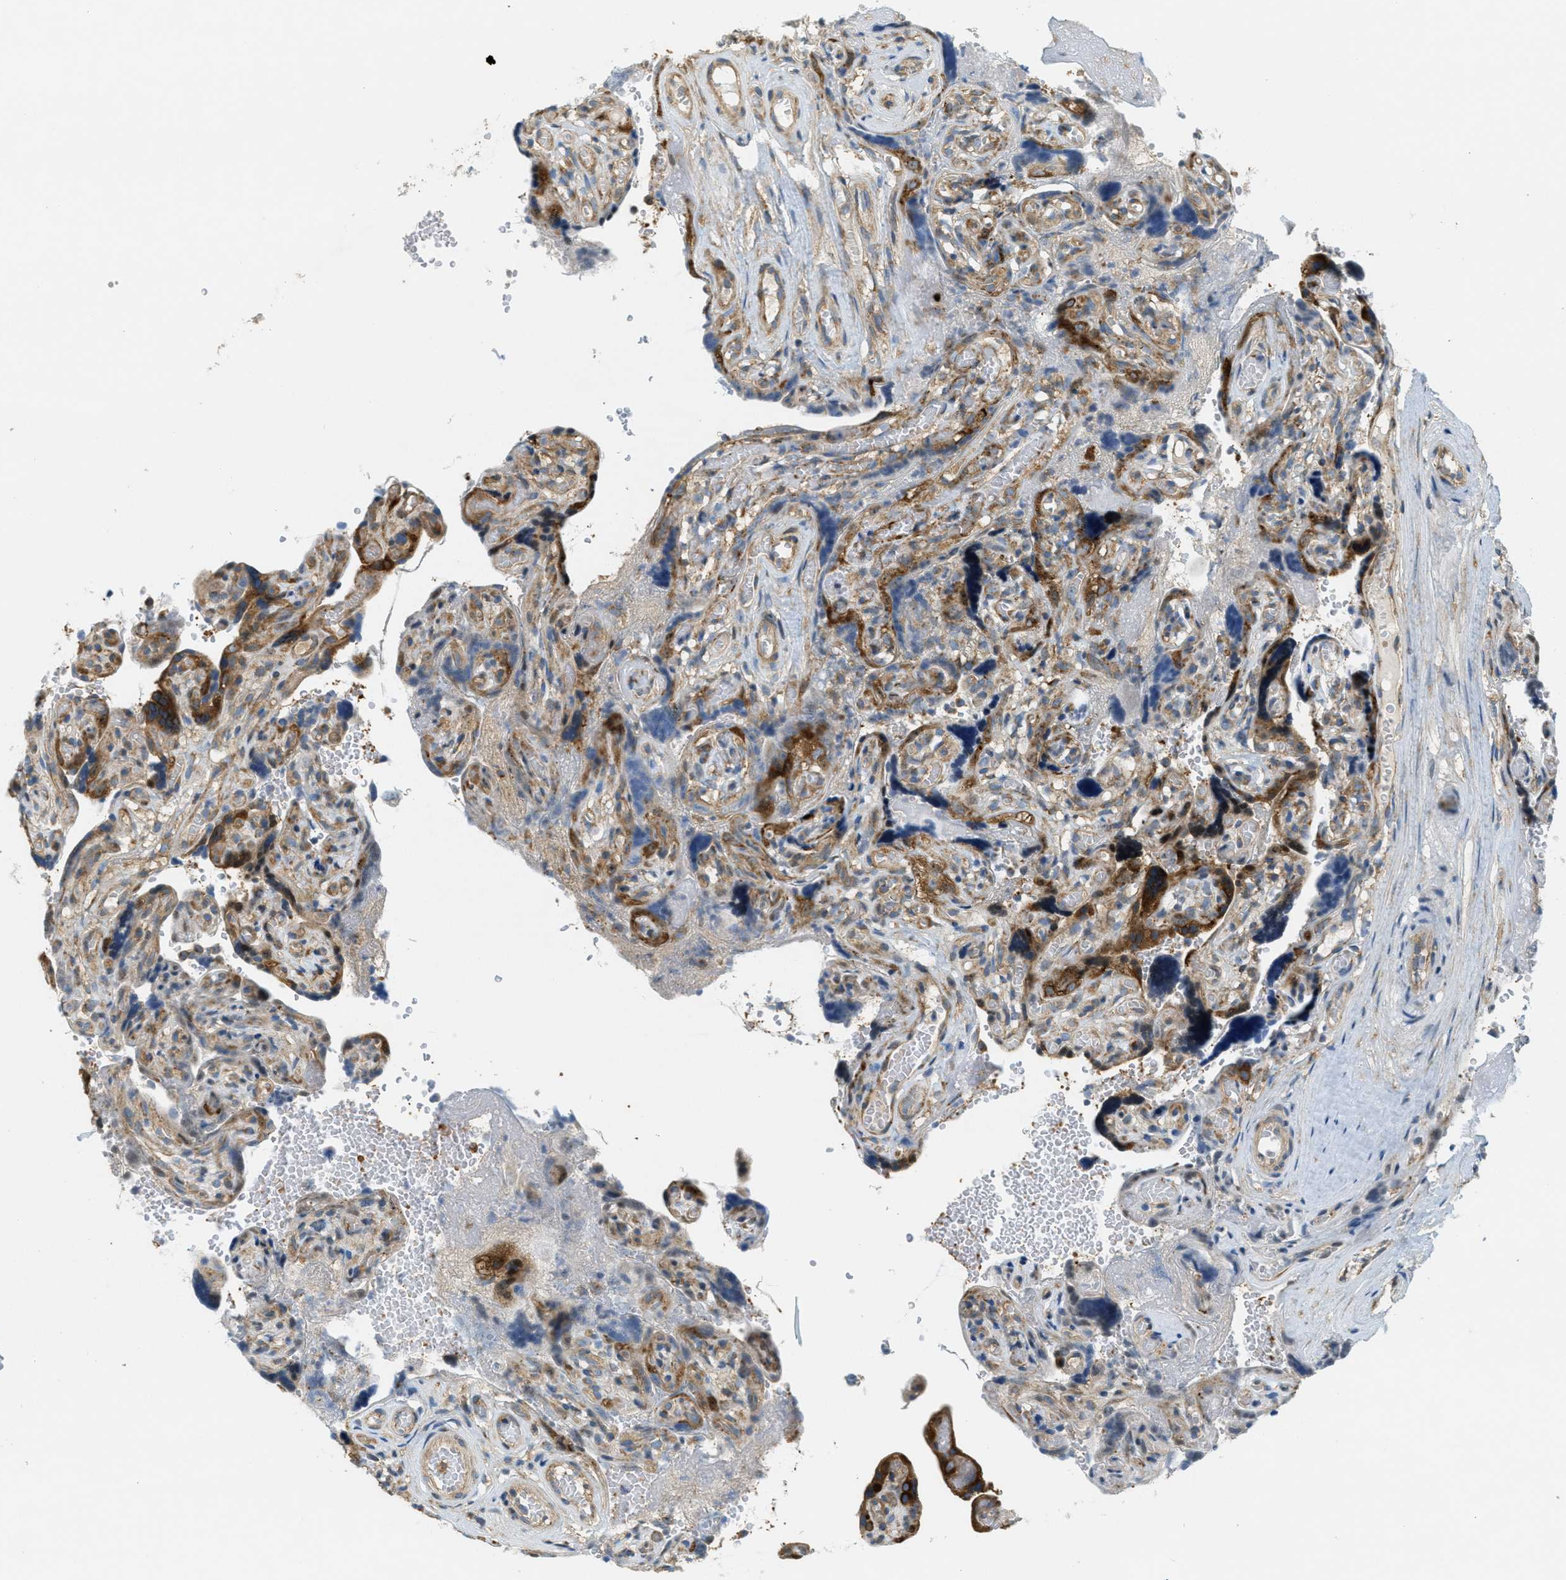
{"staining": {"intensity": "moderate", "quantity": ">75%", "location": "cytoplasmic/membranous"}, "tissue": "placenta", "cell_type": "Decidual cells", "image_type": "normal", "snomed": [{"axis": "morphology", "description": "Normal tissue, NOS"}, {"axis": "topography", "description": "Placenta"}], "caption": "A micrograph of placenta stained for a protein shows moderate cytoplasmic/membranous brown staining in decidual cells.", "gene": "ABCF1", "patient": {"sex": "female", "age": 30}}